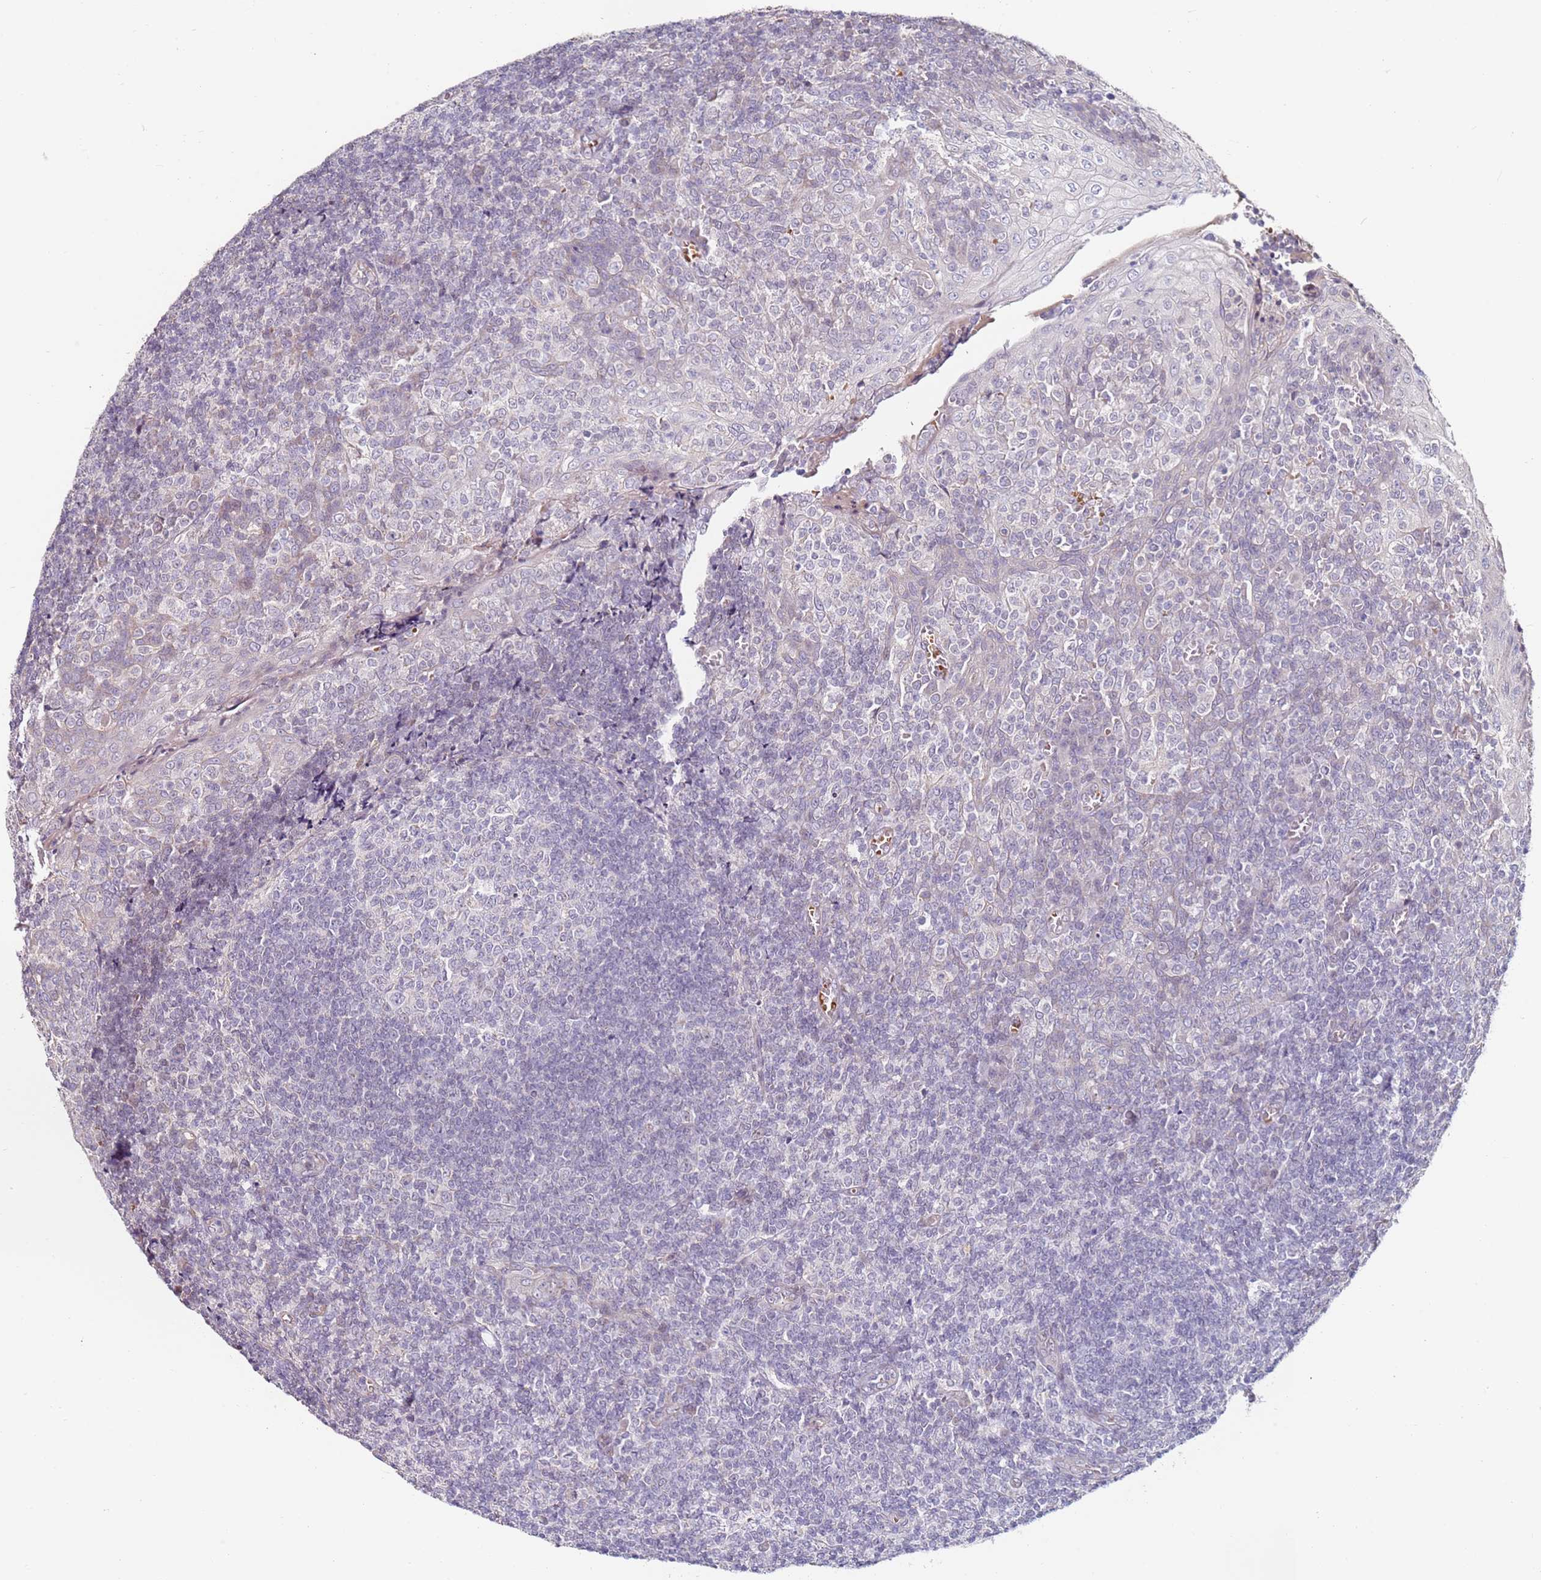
{"staining": {"intensity": "negative", "quantity": "none", "location": "none"}, "tissue": "tonsil", "cell_type": "Germinal center cells", "image_type": "normal", "snomed": [{"axis": "morphology", "description": "Normal tissue, NOS"}, {"axis": "topography", "description": "Tonsil"}], "caption": "IHC histopathology image of unremarkable human tonsil stained for a protein (brown), which displays no positivity in germinal center cells. (DAB (3,3'-diaminobenzidine) immunohistochemistry visualized using brightfield microscopy, high magnification).", "gene": "RARS2", "patient": {"sex": "female", "age": 19}}